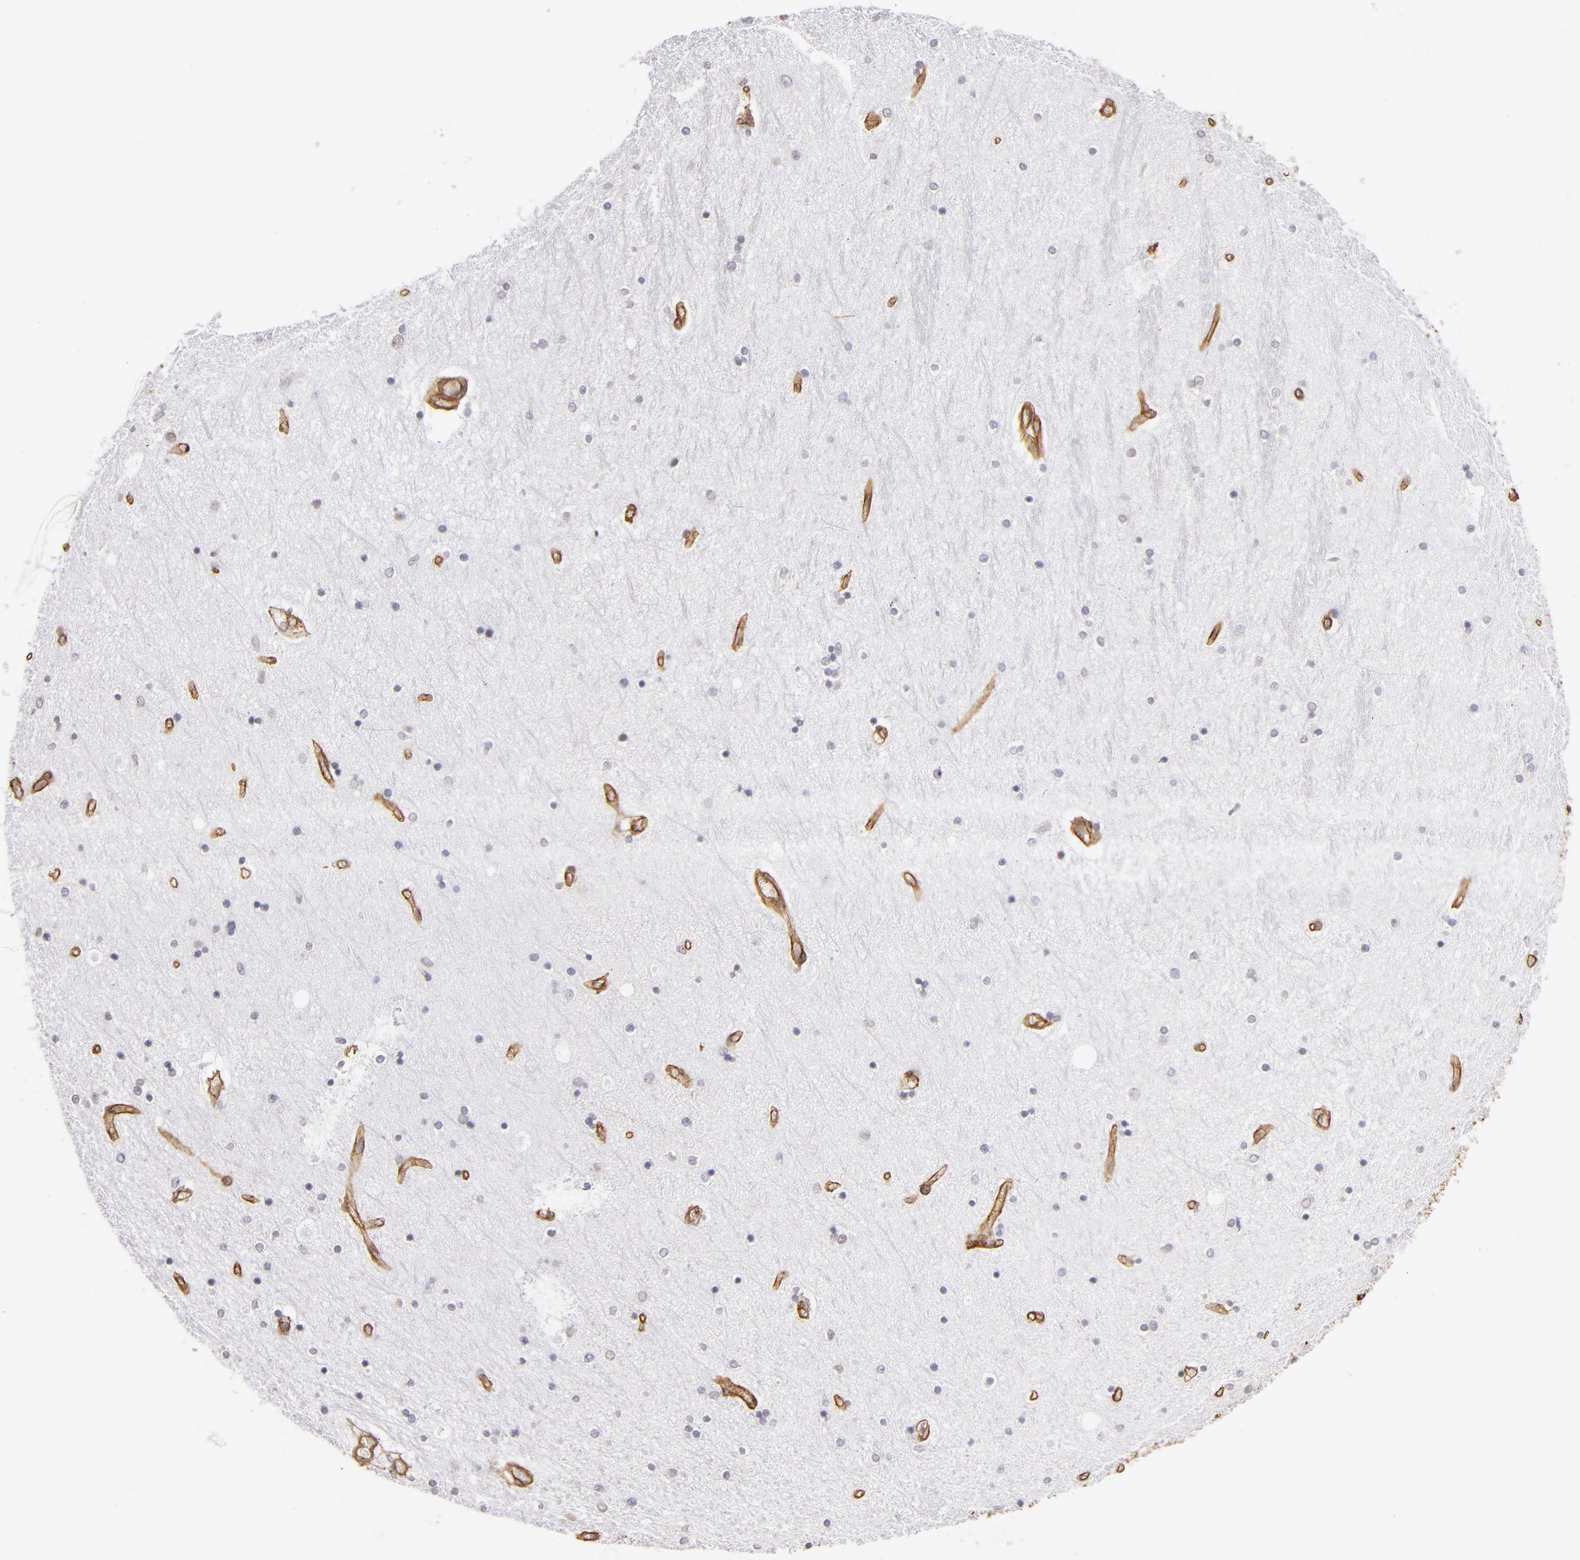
{"staining": {"intensity": "weak", "quantity": "25%-75%", "location": "nuclear"}, "tissue": "hippocampus", "cell_type": "Glial cells", "image_type": "normal", "snomed": [{"axis": "morphology", "description": "Normal tissue, NOS"}, {"axis": "topography", "description": "Hippocampus"}], "caption": "Glial cells demonstrate low levels of weak nuclear positivity in about 25%-75% of cells in benign human hippocampus.", "gene": "LAMC1", "patient": {"sex": "female", "age": 54}}